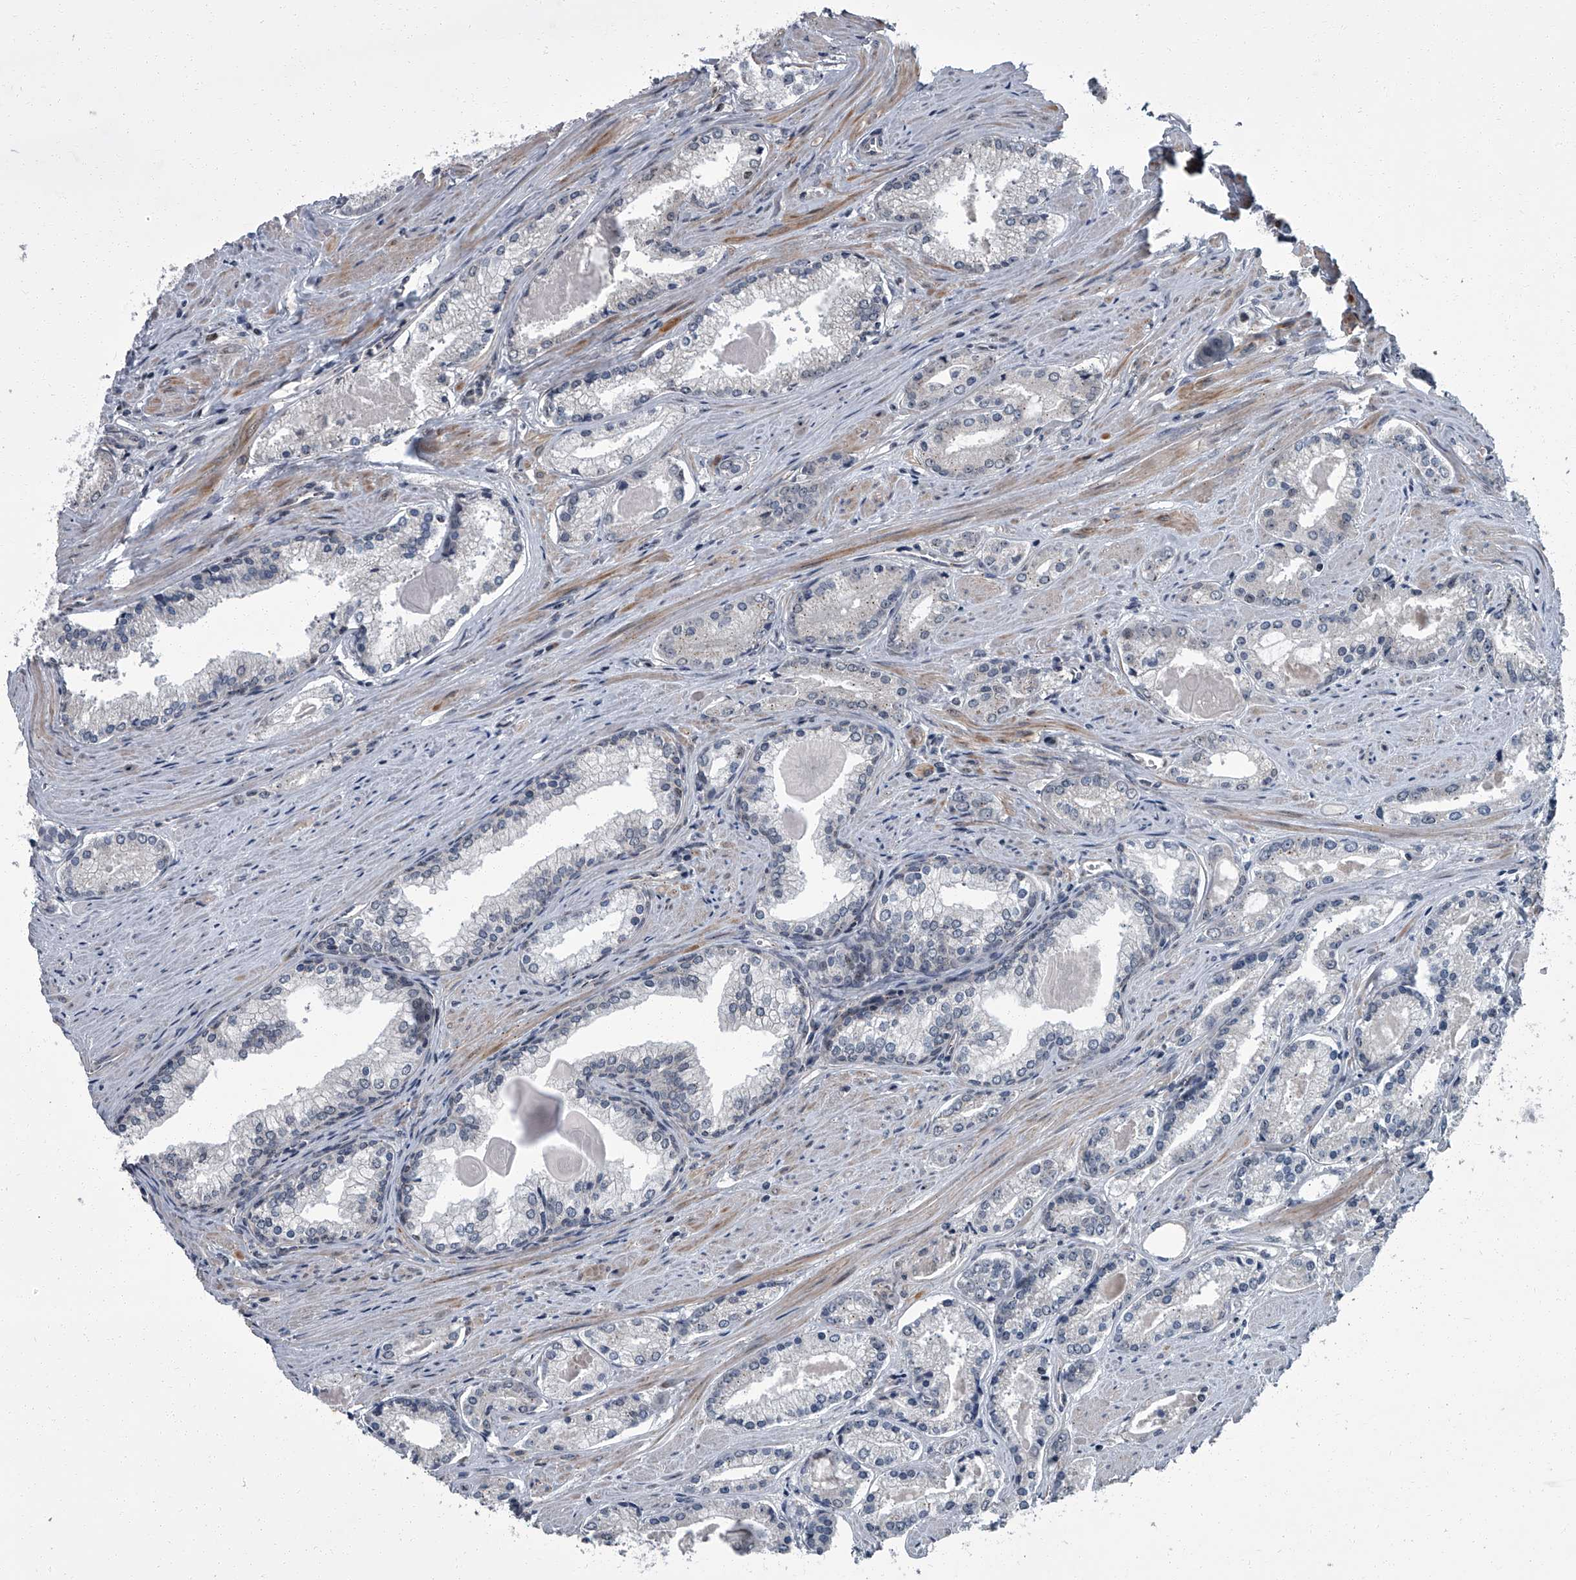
{"staining": {"intensity": "negative", "quantity": "none", "location": "none"}, "tissue": "prostate cancer", "cell_type": "Tumor cells", "image_type": "cancer", "snomed": [{"axis": "morphology", "description": "Adenocarcinoma, Low grade"}, {"axis": "topography", "description": "Prostate"}], "caption": "Tumor cells are negative for protein expression in human prostate low-grade adenocarcinoma.", "gene": "ZNF274", "patient": {"sex": "male", "age": 54}}